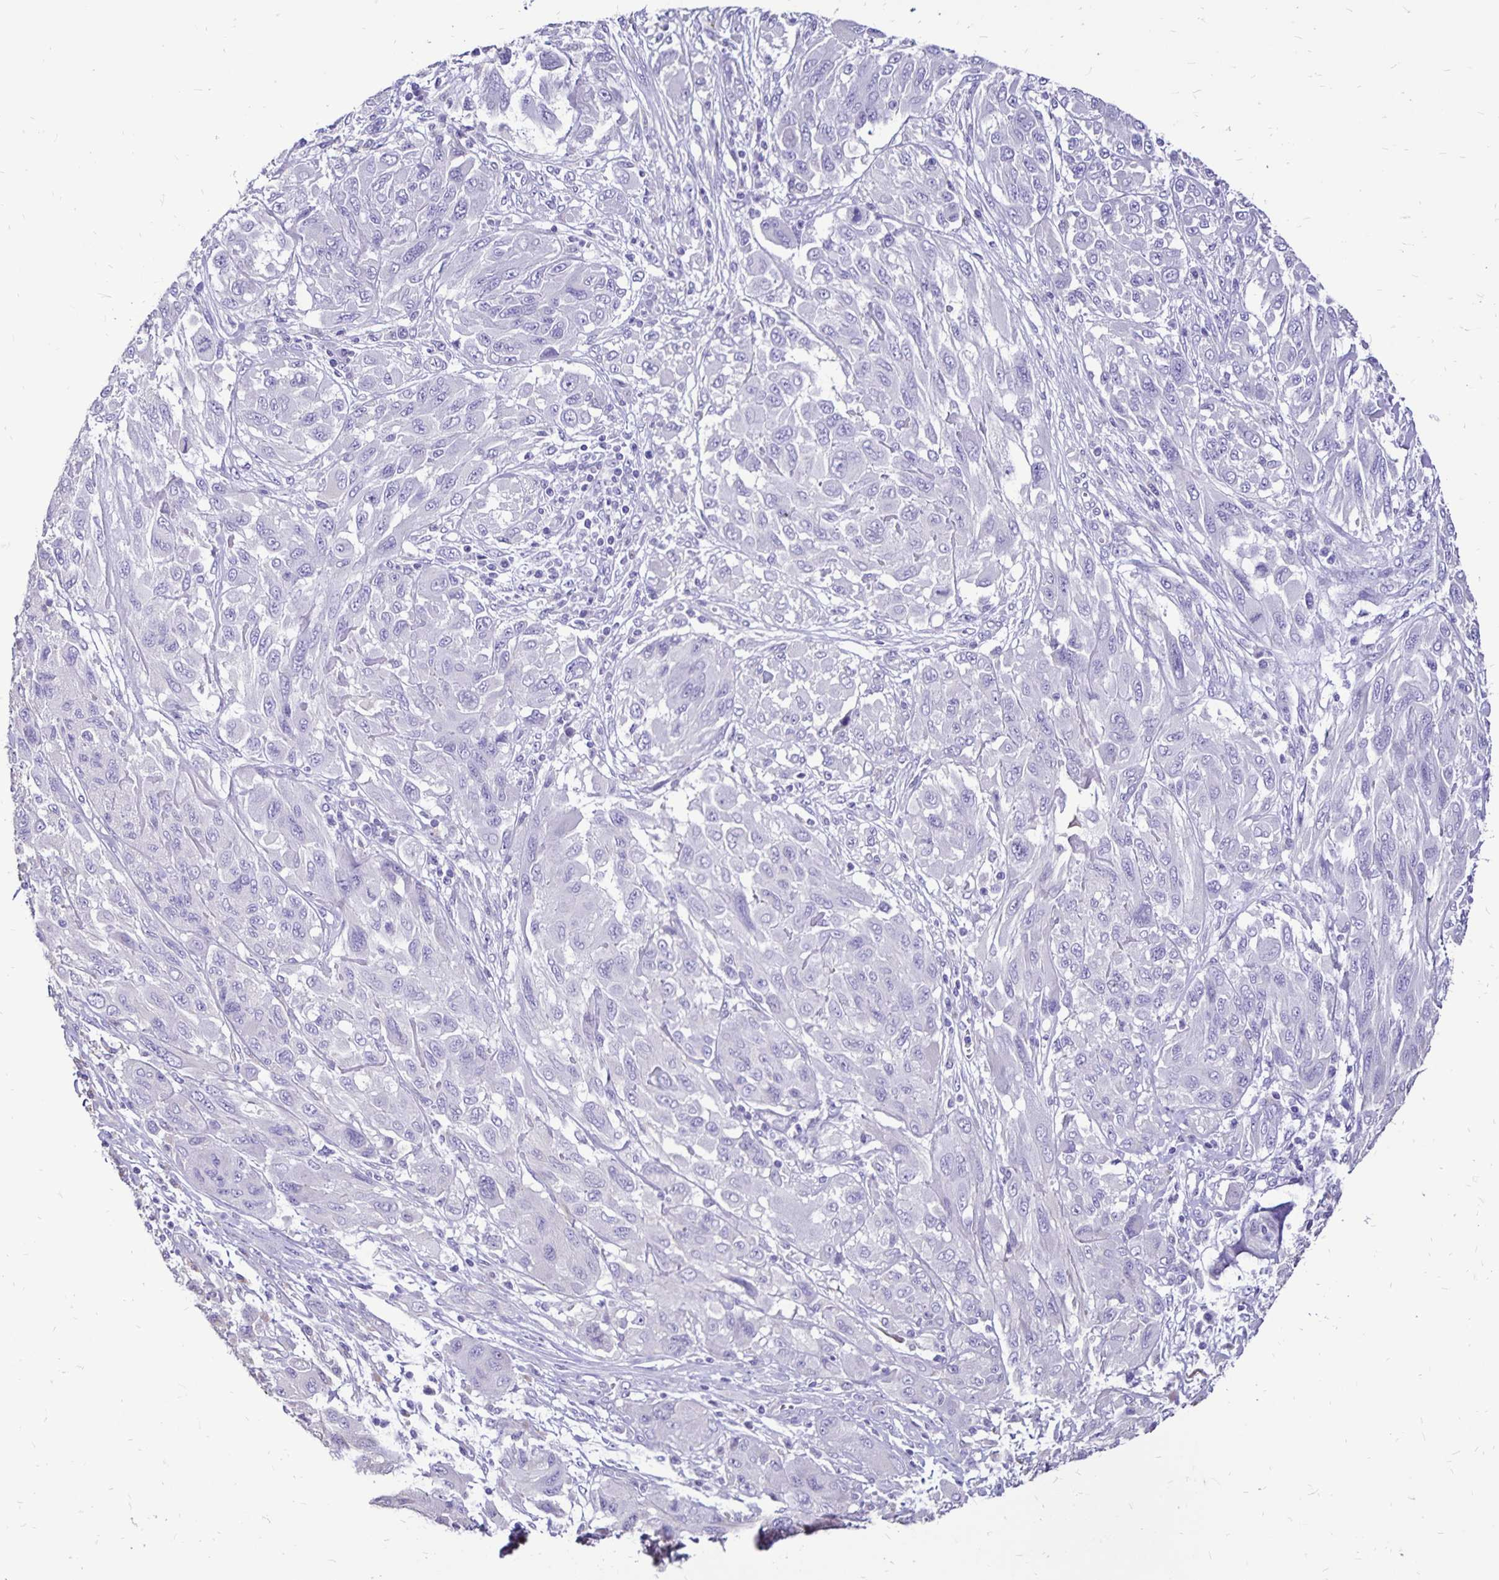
{"staining": {"intensity": "negative", "quantity": "none", "location": "none"}, "tissue": "melanoma", "cell_type": "Tumor cells", "image_type": "cancer", "snomed": [{"axis": "morphology", "description": "Malignant melanoma, NOS"}, {"axis": "topography", "description": "Skin"}], "caption": "Melanoma was stained to show a protein in brown. There is no significant staining in tumor cells. (Immunohistochemistry (ihc), brightfield microscopy, high magnification).", "gene": "EVPL", "patient": {"sex": "female", "age": 91}}